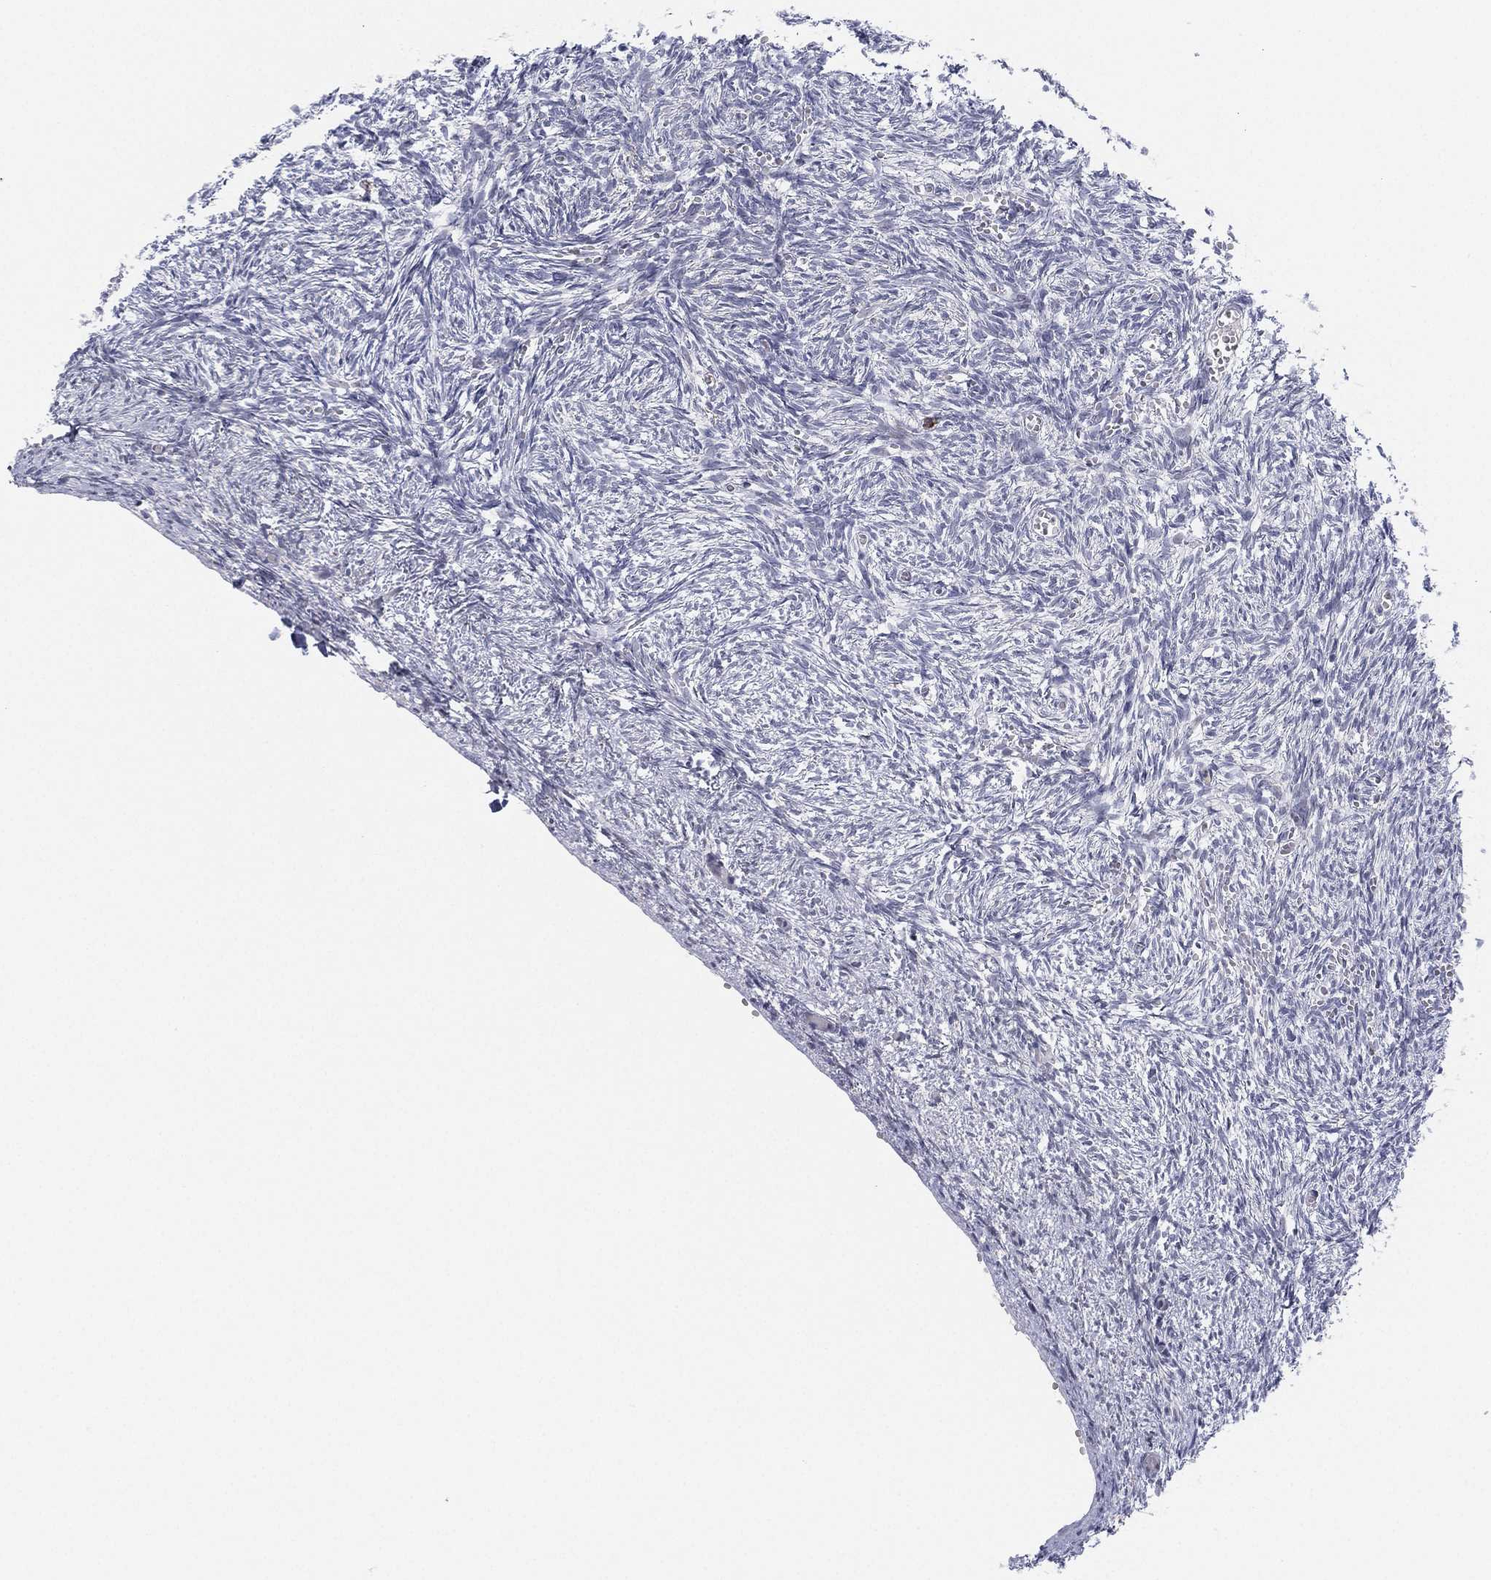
{"staining": {"intensity": "negative", "quantity": "none", "location": "none"}, "tissue": "ovary", "cell_type": "Ovarian stroma cells", "image_type": "normal", "snomed": [{"axis": "morphology", "description": "Normal tissue, NOS"}, {"axis": "topography", "description": "Ovary"}], "caption": "Normal ovary was stained to show a protein in brown. There is no significant positivity in ovarian stroma cells. (DAB (3,3'-diaminobenzidine) IHC with hematoxylin counter stain).", "gene": "CD177", "patient": {"sex": "female", "age": 43}}